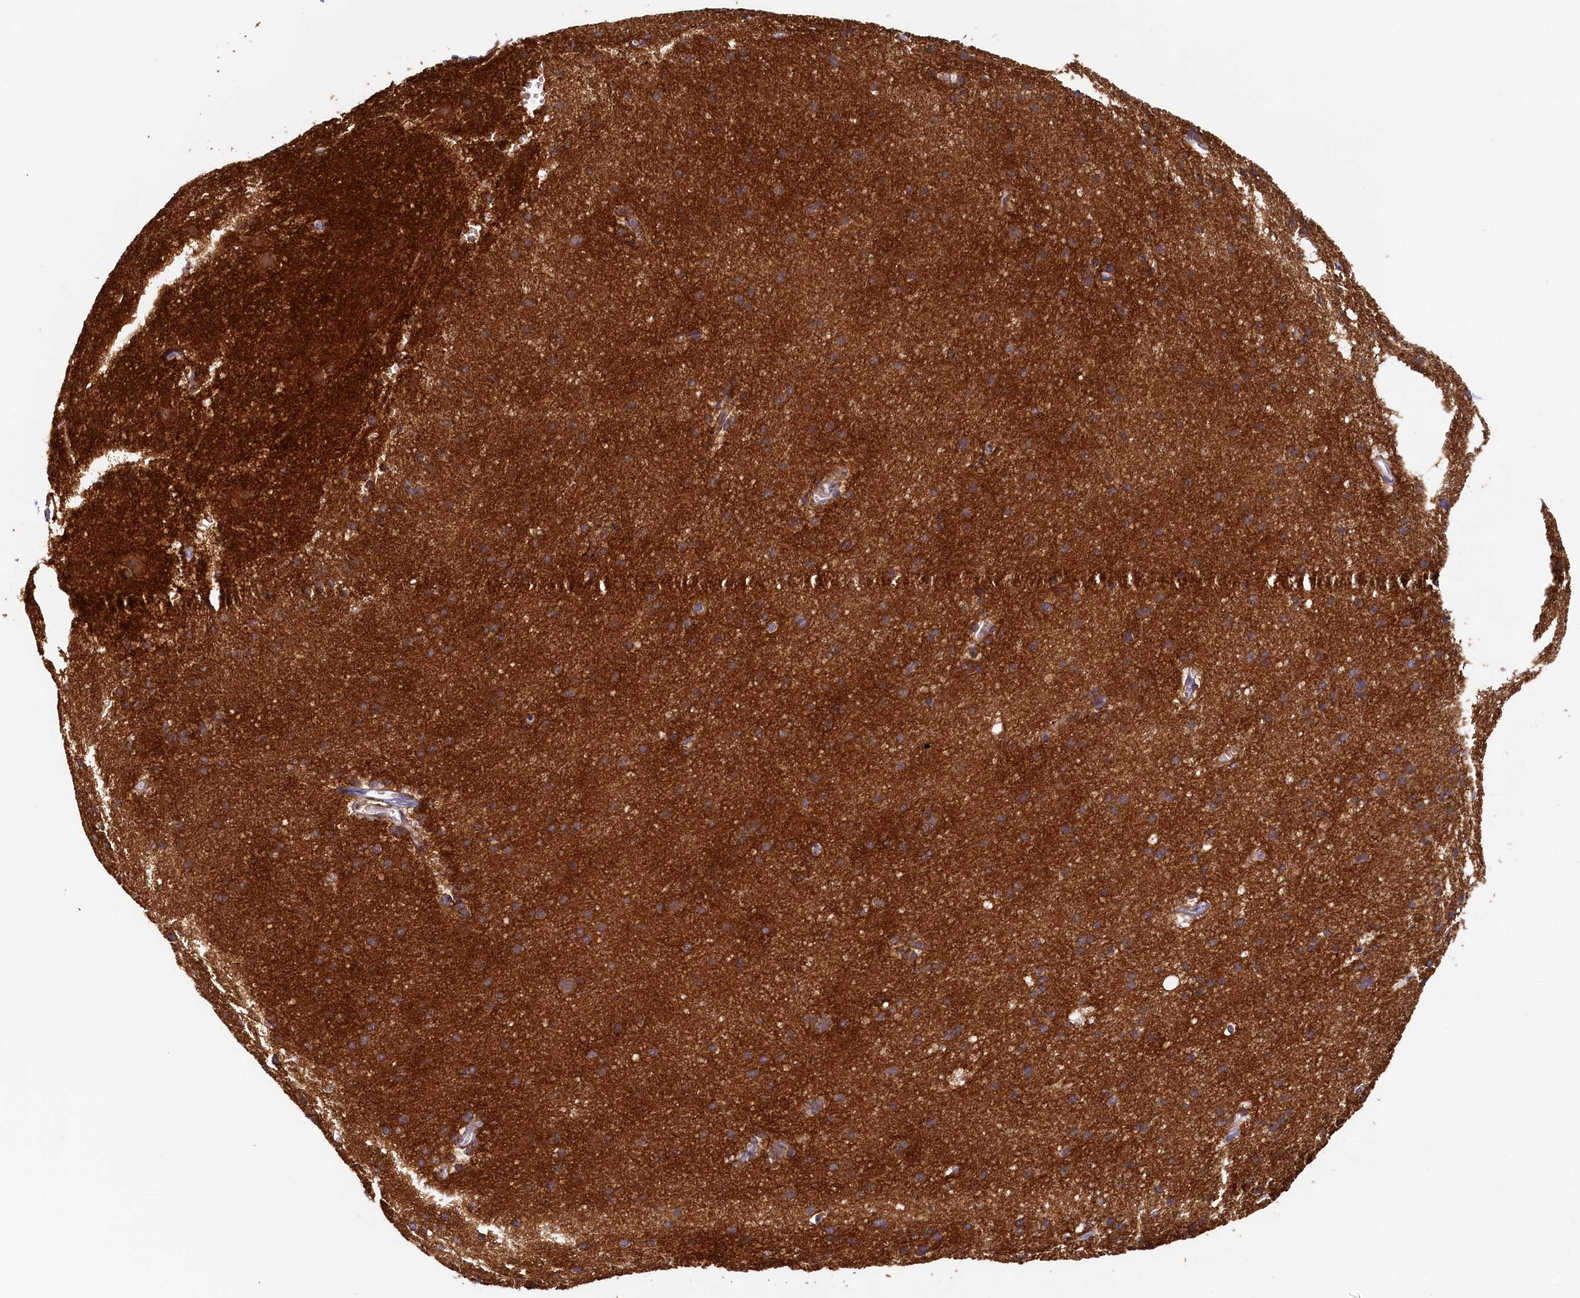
{"staining": {"intensity": "negative", "quantity": "none", "location": "none"}, "tissue": "cerebral cortex", "cell_type": "Endothelial cells", "image_type": "normal", "snomed": [{"axis": "morphology", "description": "Normal tissue, NOS"}, {"axis": "topography", "description": "Cerebral cortex"}], "caption": "IHC photomicrograph of benign cerebral cortex: human cerebral cortex stained with DAB shows no significant protein positivity in endothelial cells.", "gene": "DTD1", "patient": {"sex": "male", "age": 54}}